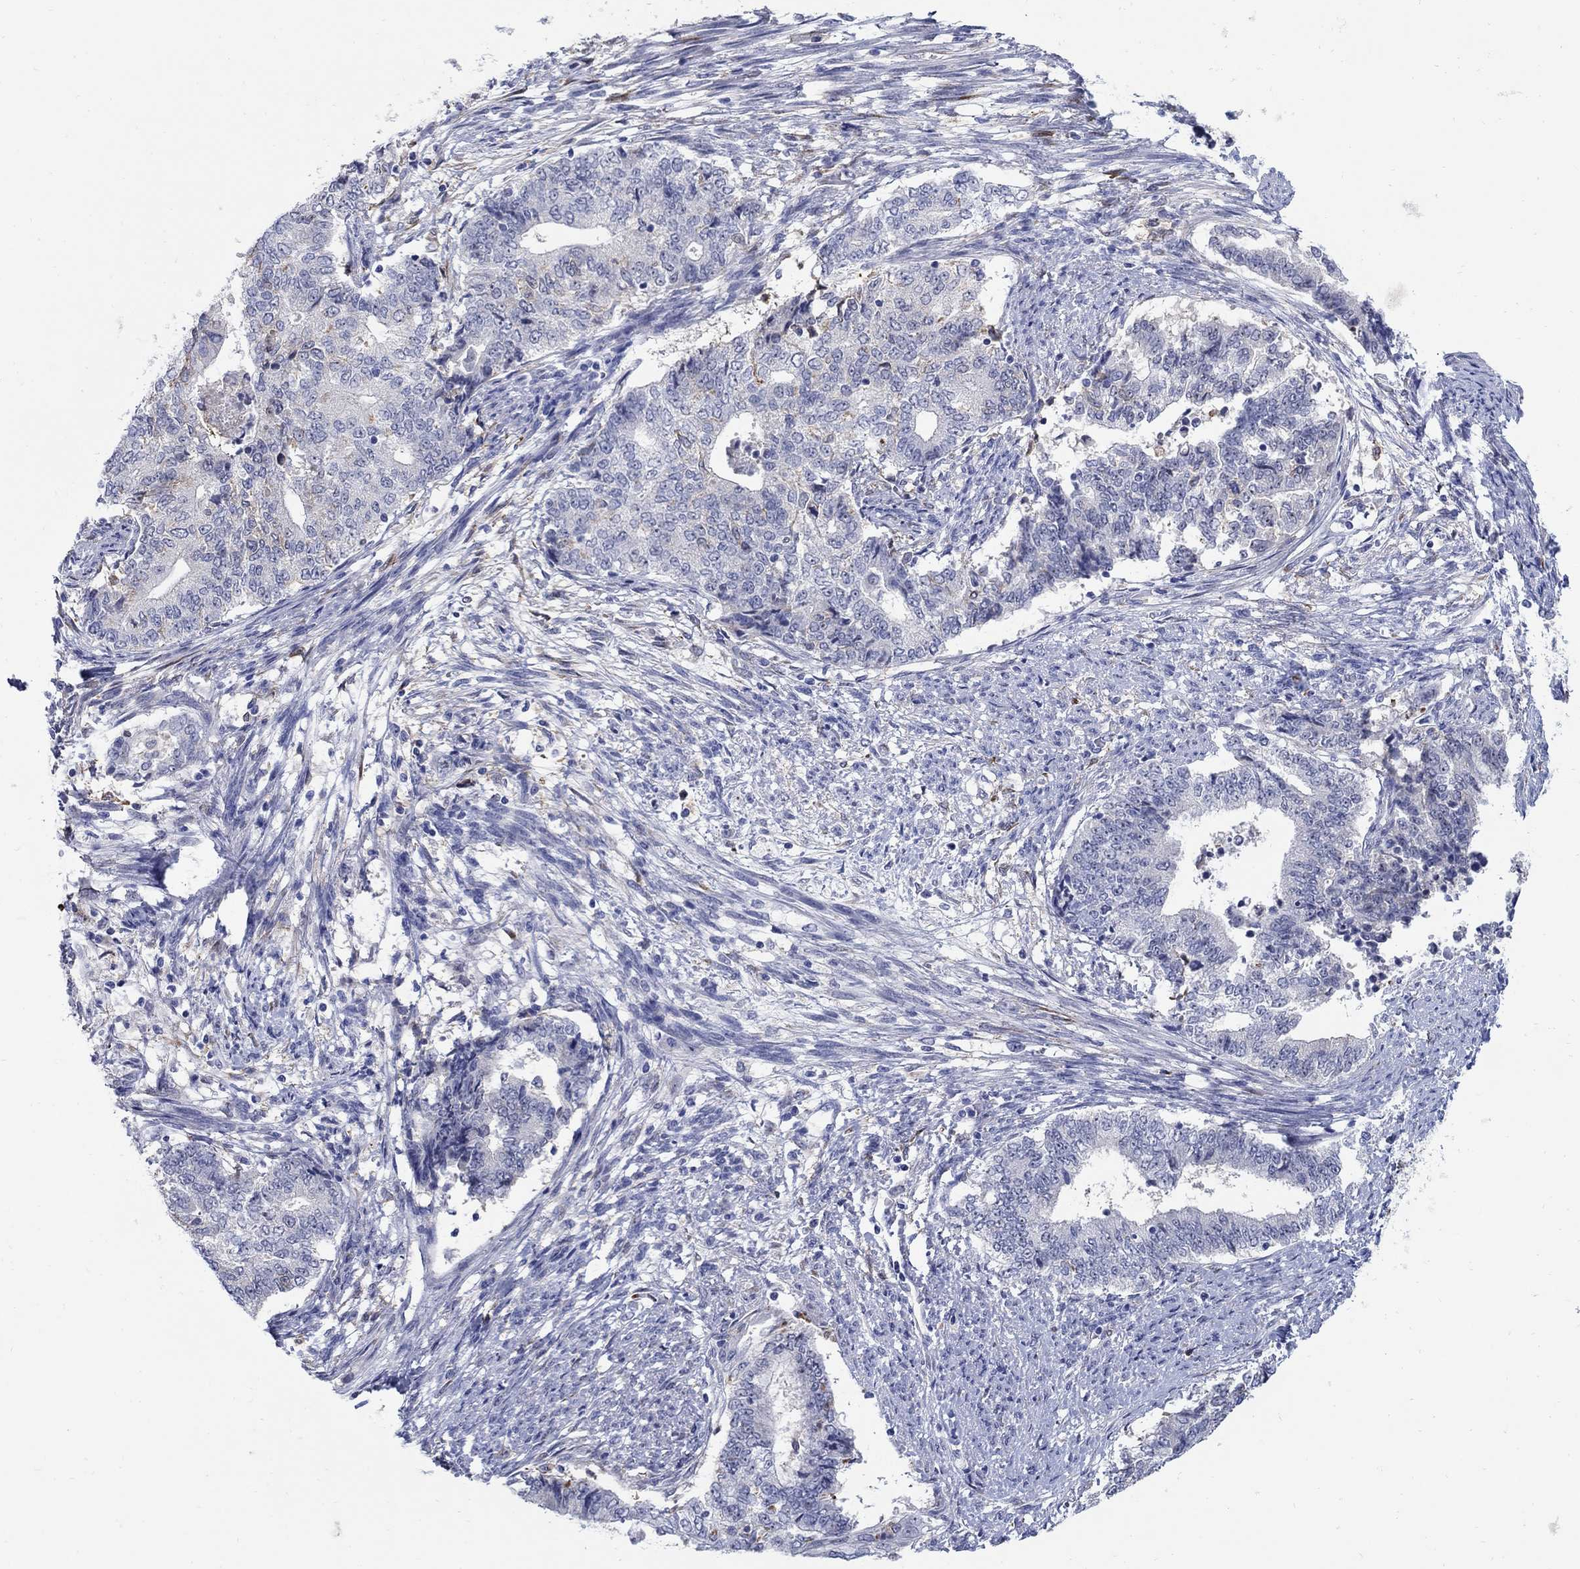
{"staining": {"intensity": "negative", "quantity": "none", "location": "none"}, "tissue": "endometrial cancer", "cell_type": "Tumor cells", "image_type": "cancer", "snomed": [{"axis": "morphology", "description": "Adenocarcinoma, NOS"}, {"axis": "topography", "description": "Endometrium"}], "caption": "An immunohistochemistry (IHC) histopathology image of endometrial cancer is shown. There is no staining in tumor cells of endometrial cancer.", "gene": "REEP2", "patient": {"sex": "female", "age": 65}}